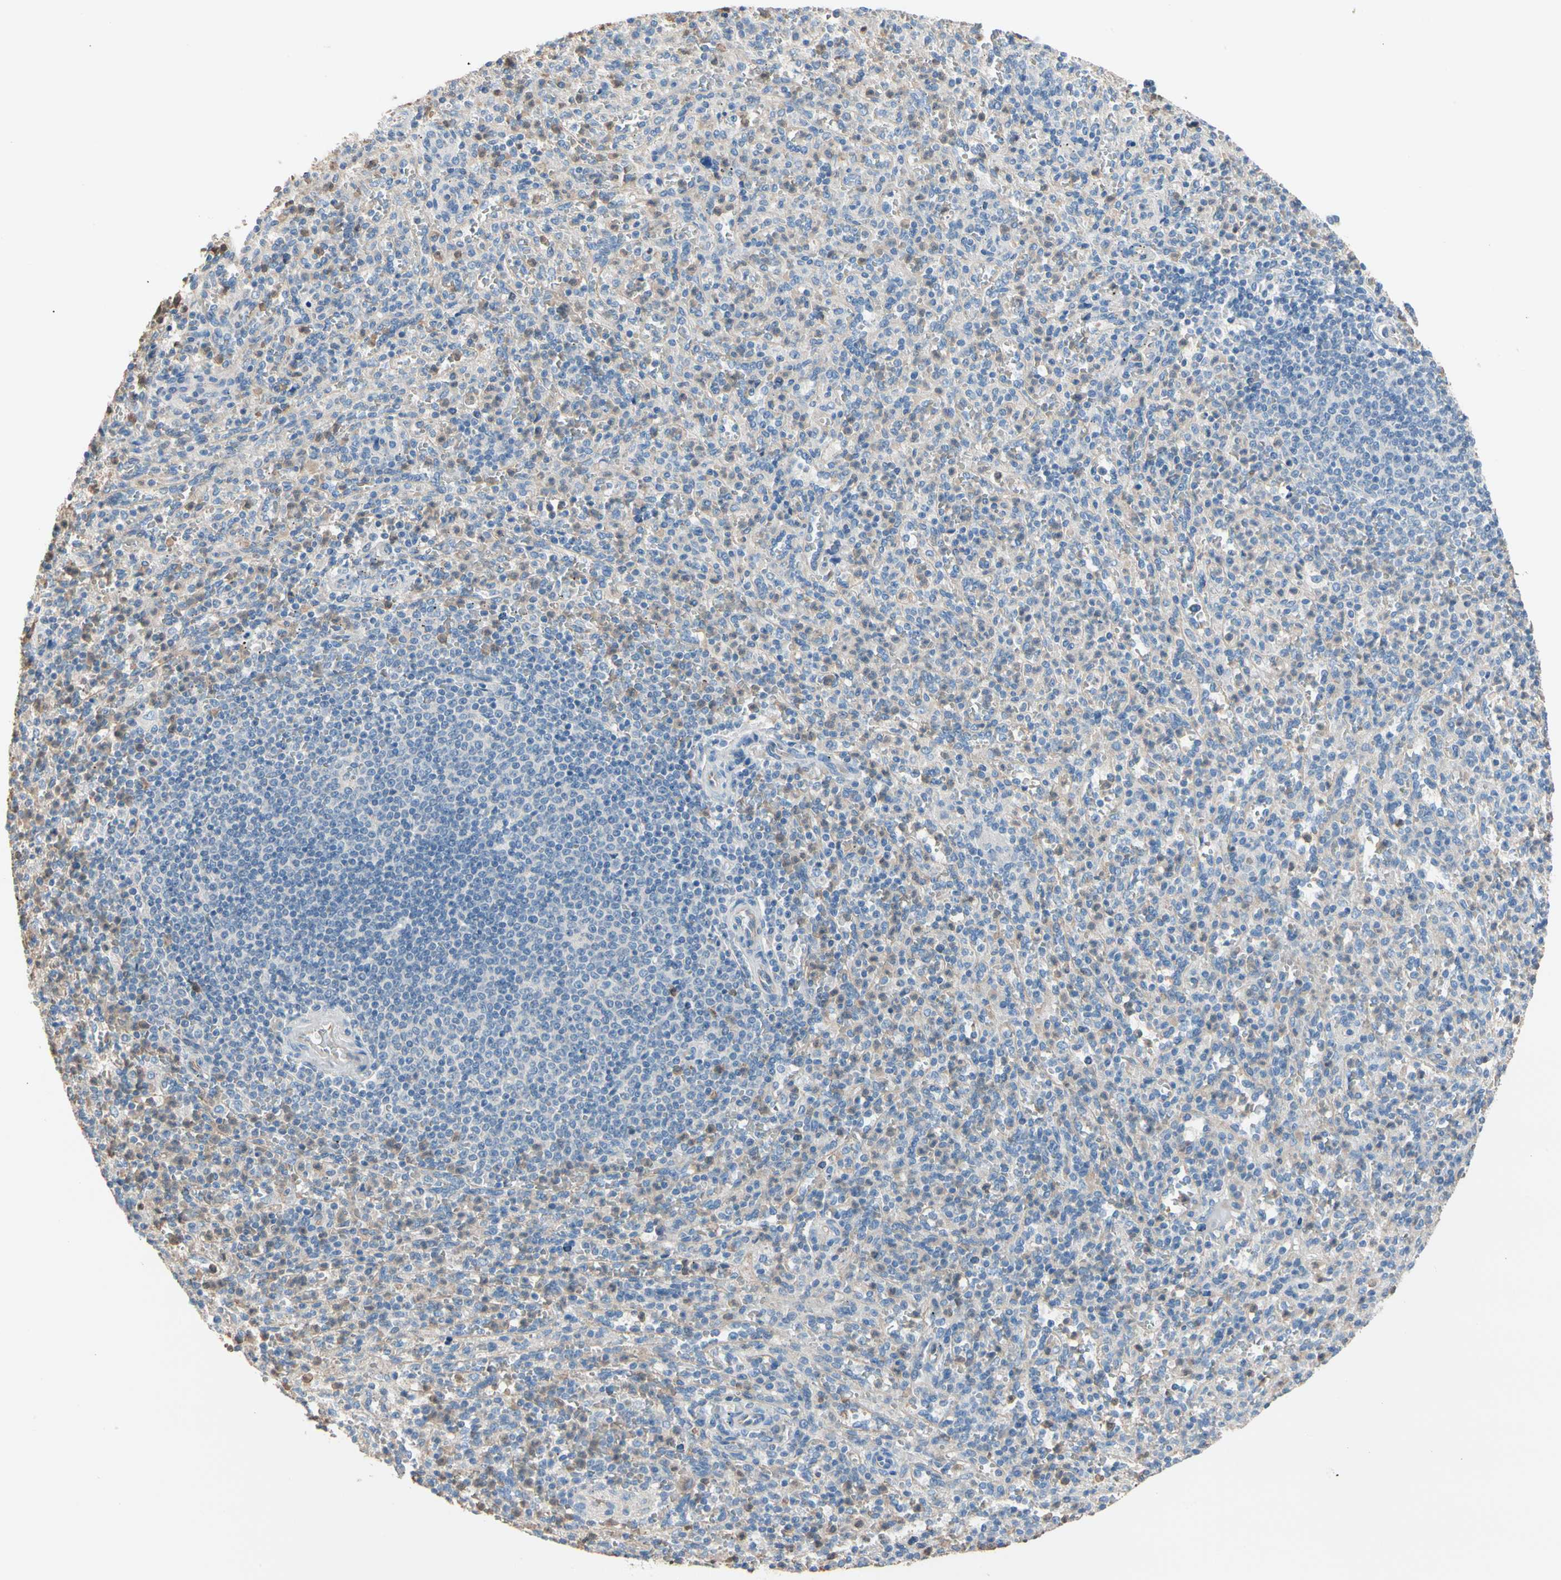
{"staining": {"intensity": "weak", "quantity": "<25%", "location": "cytoplasmic/membranous,nuclear"}, "tissue": "spleen", "cell_type": "Cells in red pulp", "image_type": "normal", "snomed": [{"axis": "morphology", "description": "Normal tissue, NOS"}, {"axis": "topography", "description": "Spleen"}], "caption": "Photomicrograph shows no protein expression in cells in red pulp of normal spleen.", "gene": "BBOX1", "patient": {"sex": "male", "age": 36}}